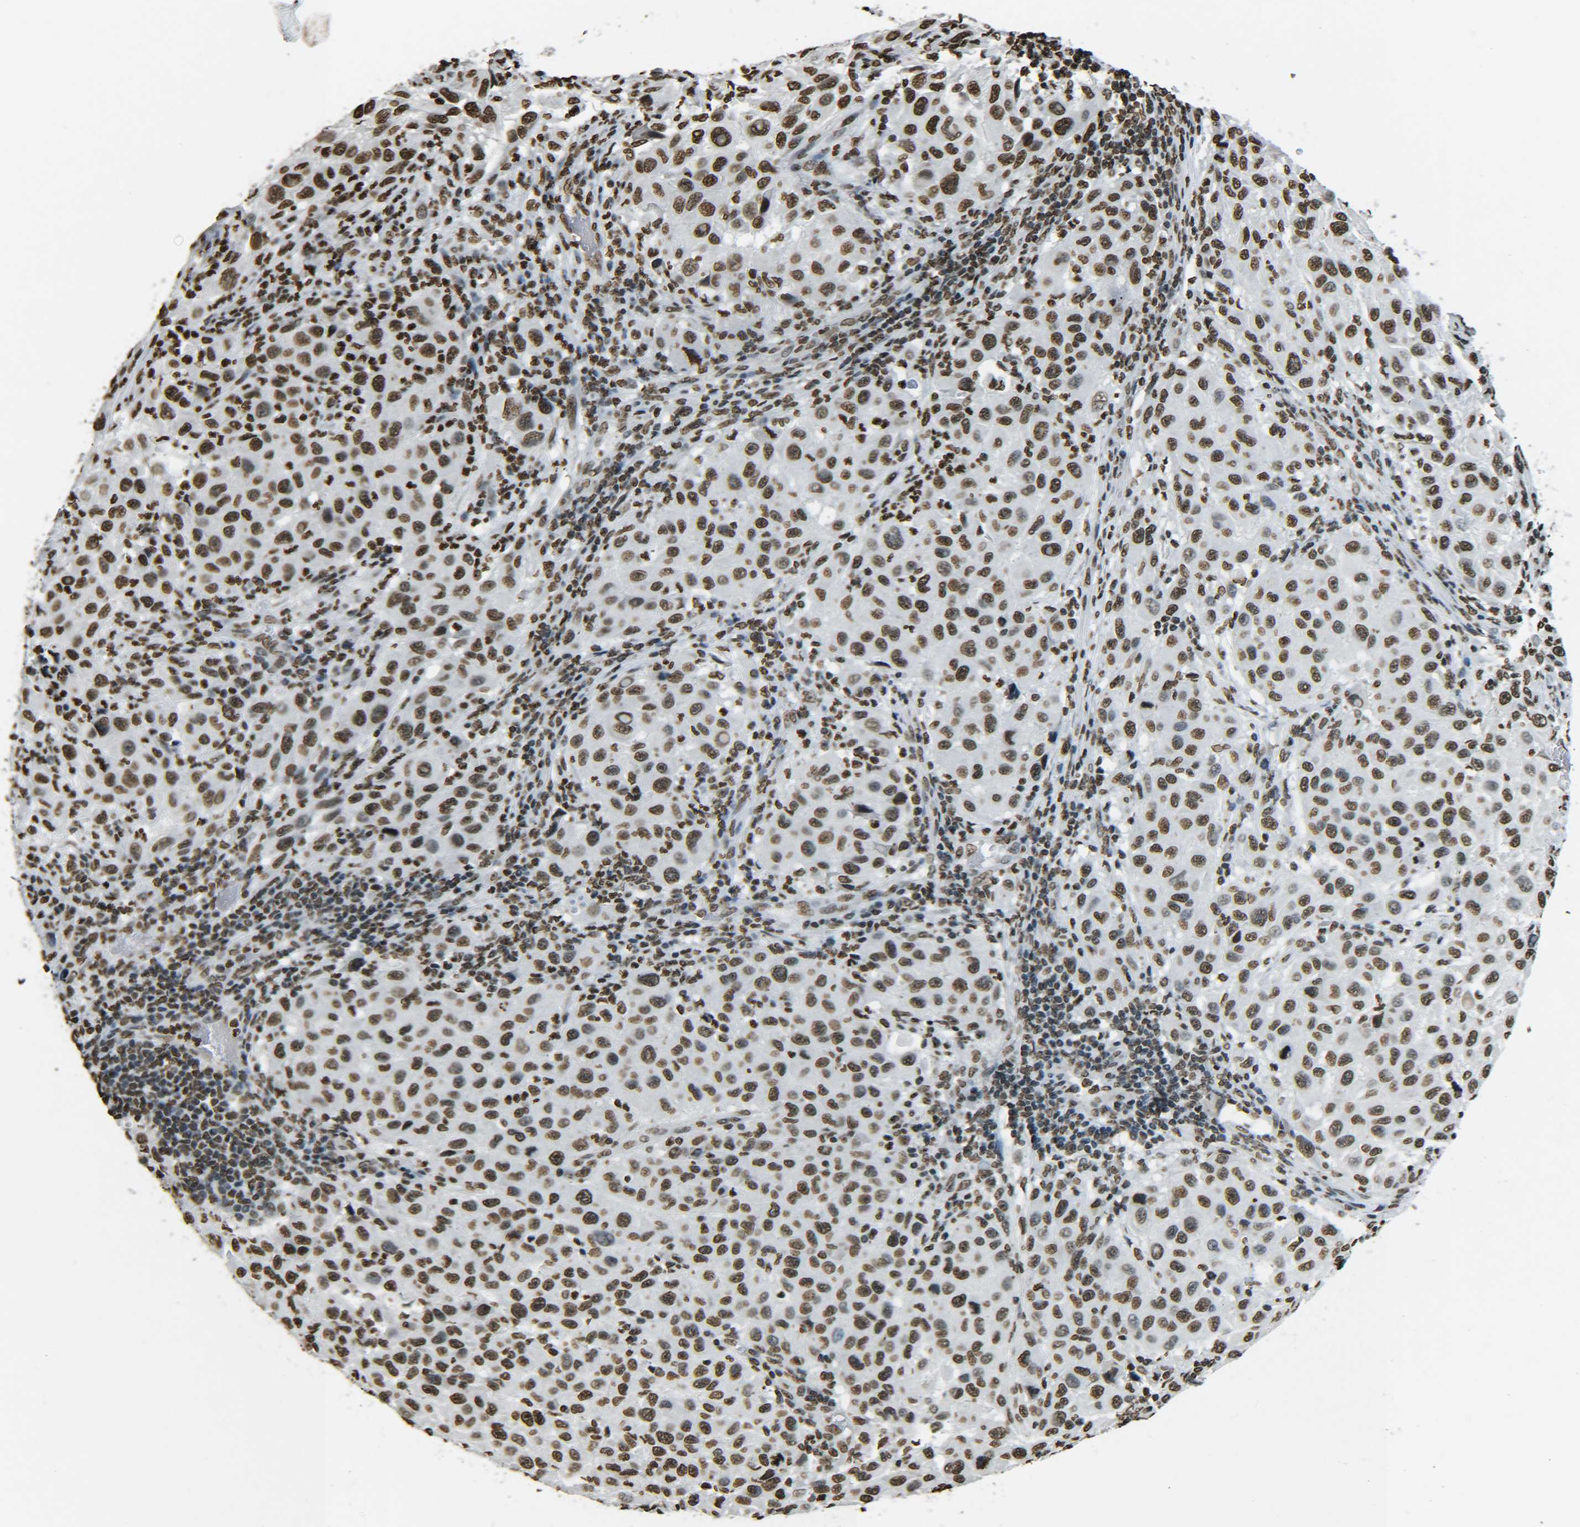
{"staining": {"intensity": "moderate", "quantity": ">75%", "location": "nuclear"}, "tissue": "melanoma", "cell_type": "Tumor cells", "image_type": "cancer", "snomed": [{"axis": "morphology", "description": "Malignant melanoma, Metastatic site"}, {"axis": "topography", "description": "Lymph node"}], "caption": "High-magnification brightfield microscopy of melanoma stained with DAB (3,3'-diaminobenzidine) (brown) and counterstained with hematoxylin (blue). tumor cells exhibit moderate nuclear staining is identified in about>75% of cells. Immunohistochemistry stains the protein of interest in brown and the nuclei are stained blue.", "gene": "H4C16", "patient": {"sex": "male", "age": 61}}